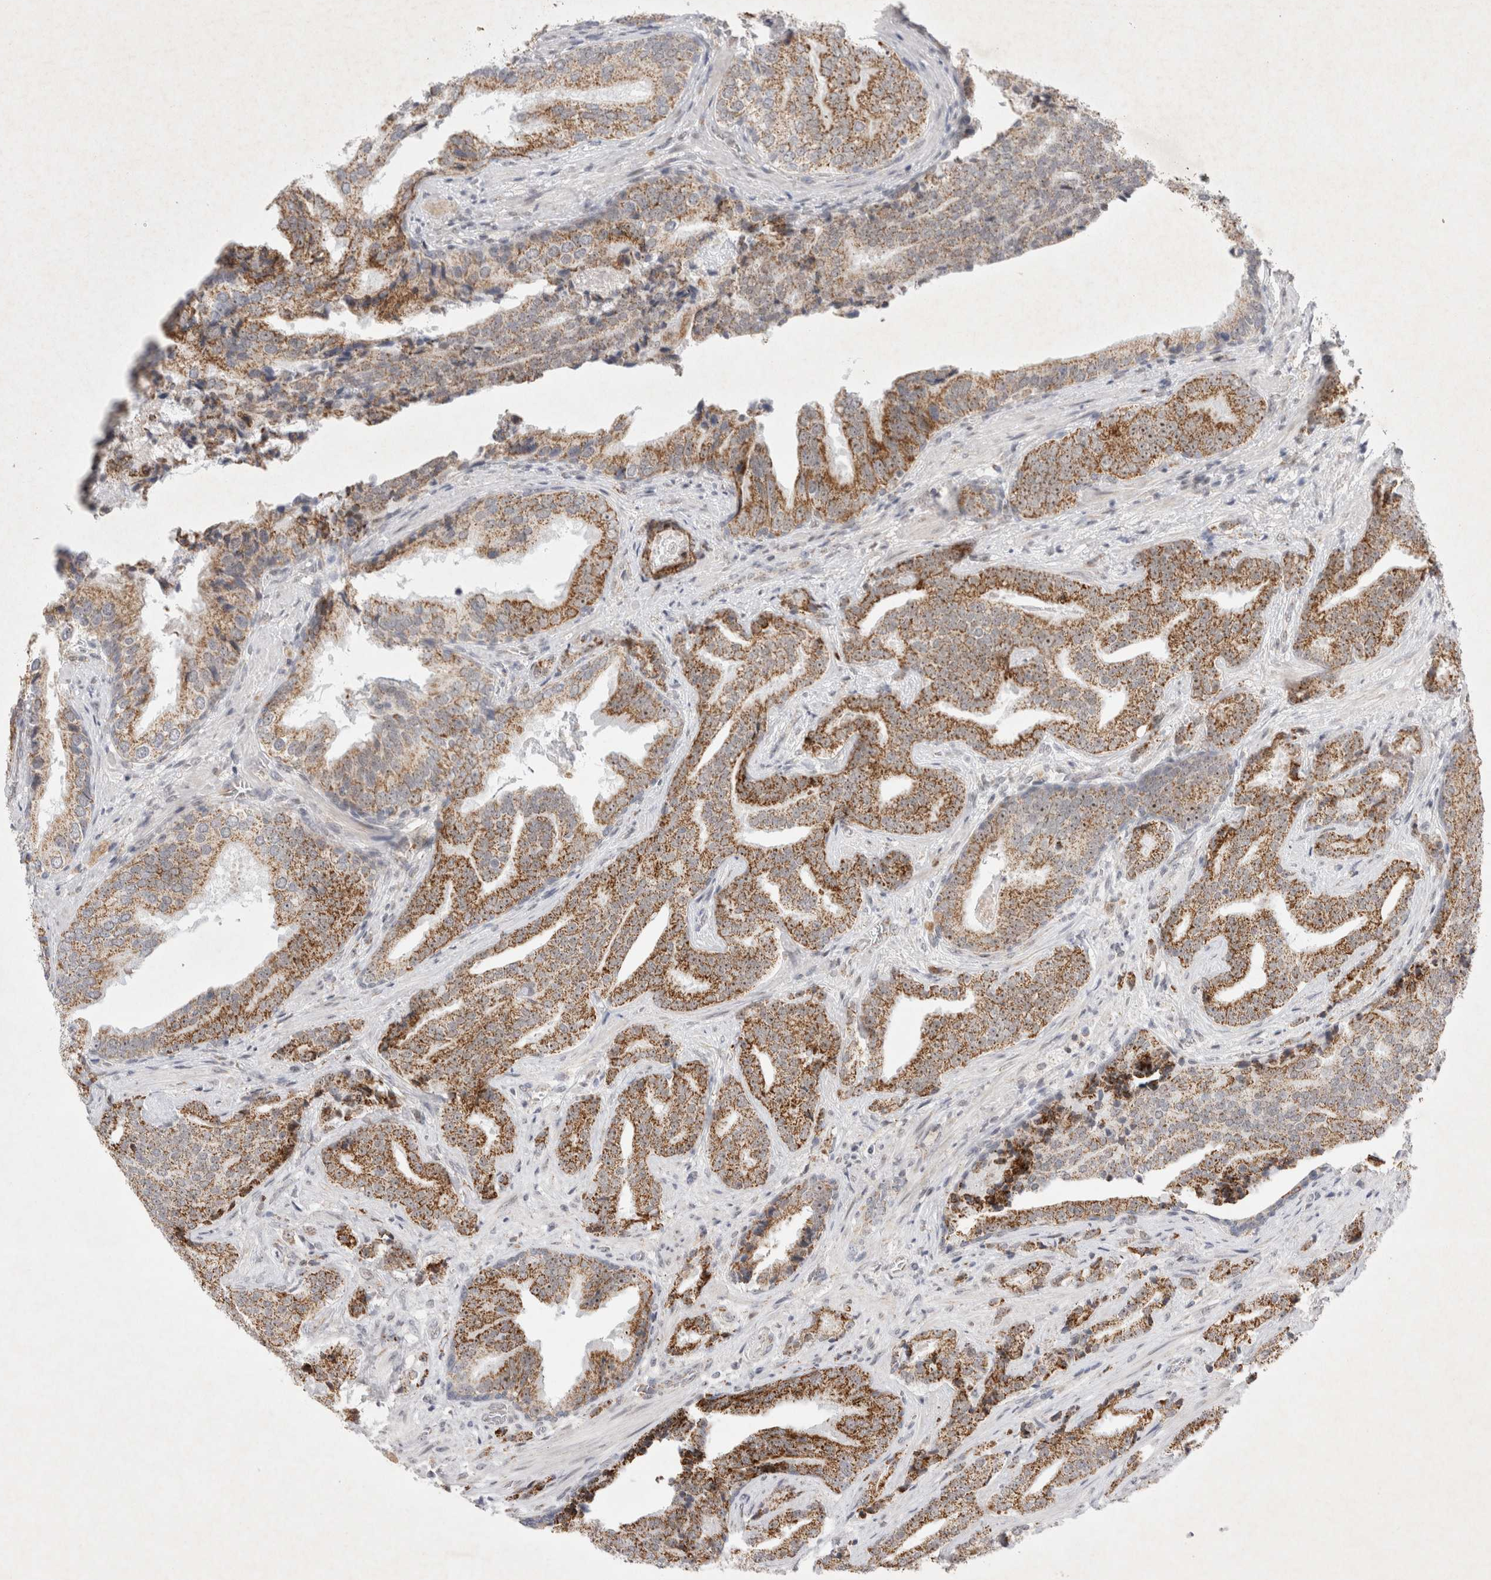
{"staining": {"intensity": "moderate", "quantity": ">75%", "location": "cytoplasmic/membranous"}, "tissue": "prostate cancer", "cell_type": "Tumor cells", "image_type": "cancer", "snomed": [{"axis": "morphology", "description": "Adenocarcinoma, Low grade"}, {"axis": "topography", "description": "Prostate"}], "caption": "Prostate cancer (adenocarcinoma (low-grade)) stained for a protein exhibits moderate cytoplasmic/membranous positivity in tumor cells.", "gene": "MRPL37", "patient": {"sex": "male", "age": 67}}